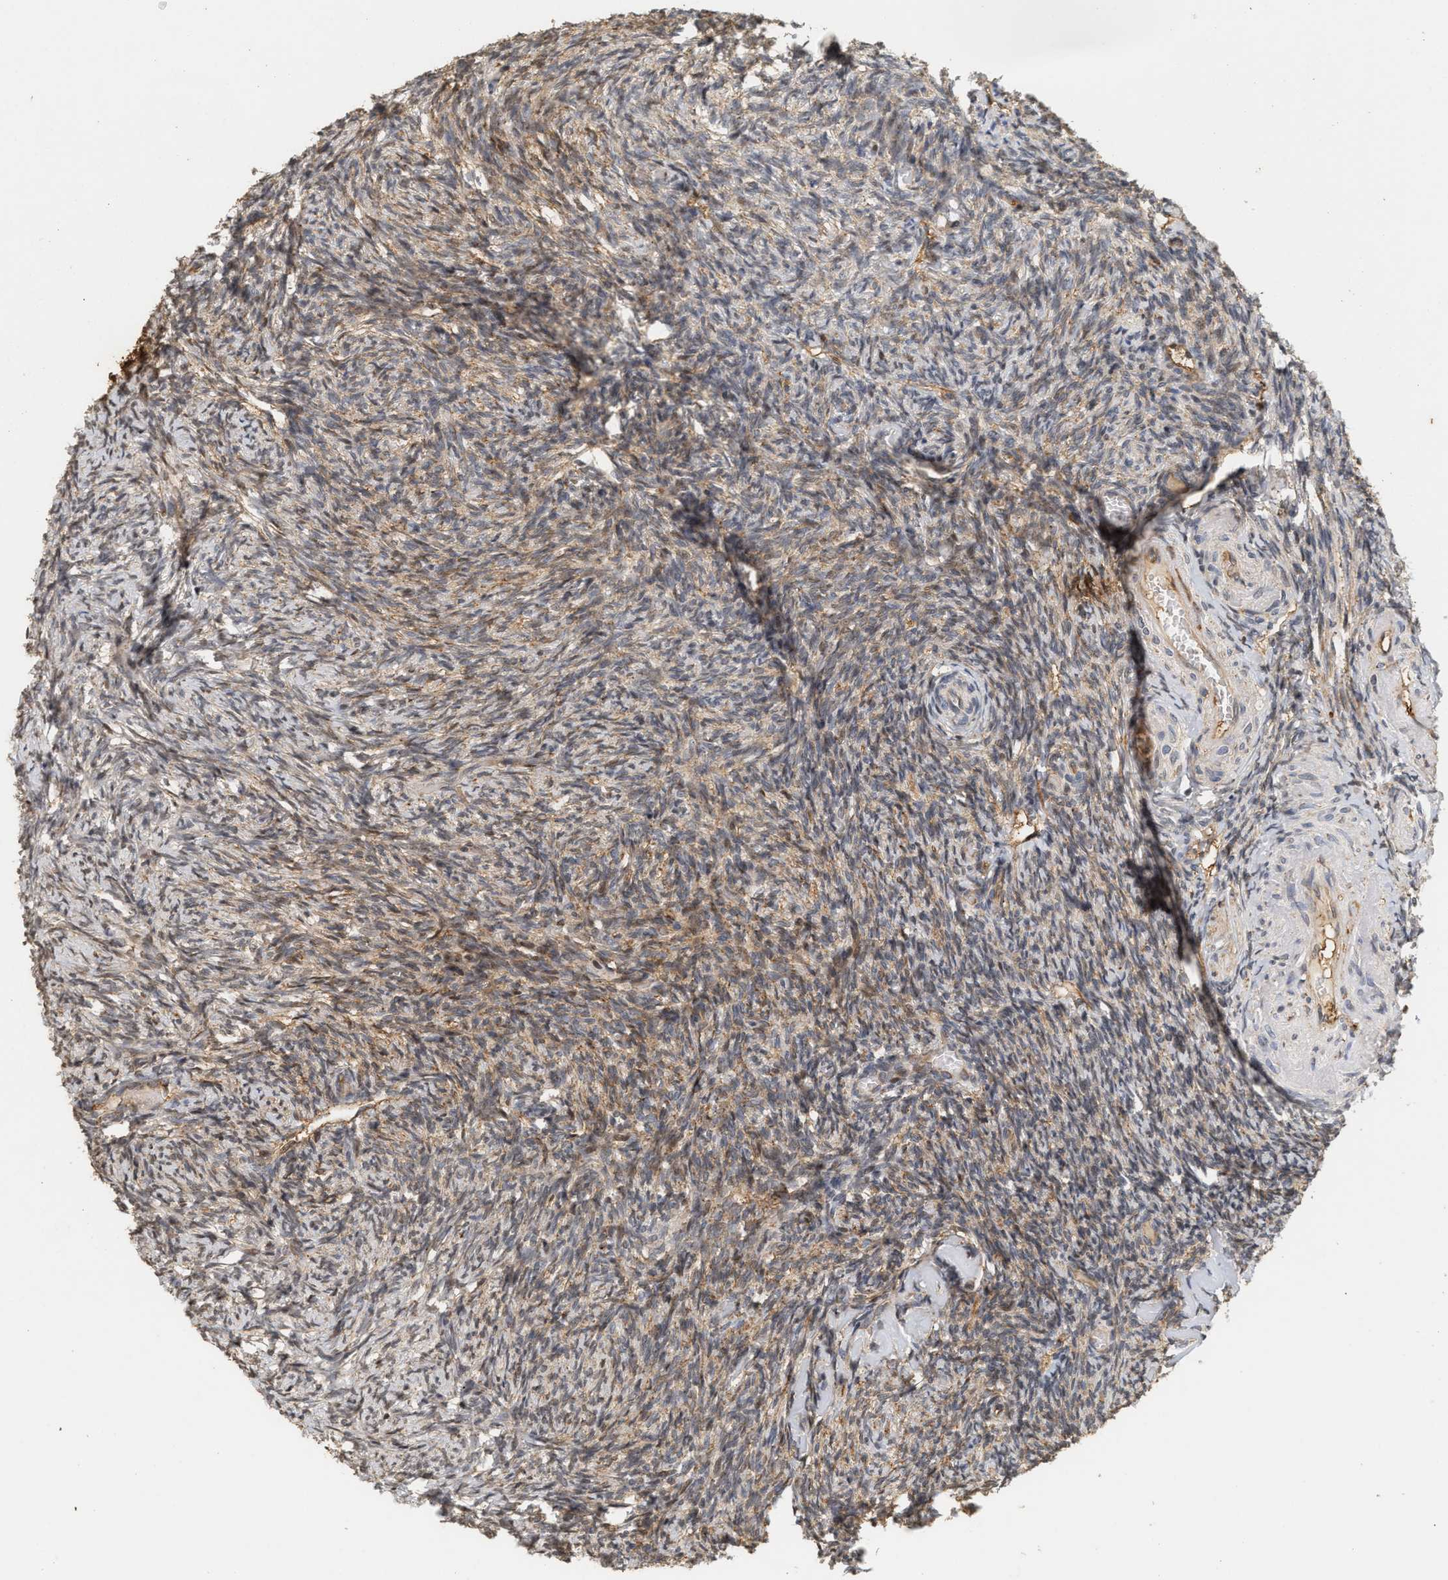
{"staining": {"intensity": "moderate", "quantity": "<25%", "location": "cytoplasmic/membranous"}, "tissue": "ovary", "cell_type": "Follicle cells", "image_type": "normal", "snomed": [{"axis": "morphology", "description": "Normal tissue, NOS"}, {"axis": "topography", "description": "Ovary"}], "caption": "DAB immunohistochemical staining of normal ovary exhibits moderate cytoplasmic/membranous protein staining in about <25% of follicle cells.", "gene": "PLXND1", "patient": {"sex": "female", "age": 60}}